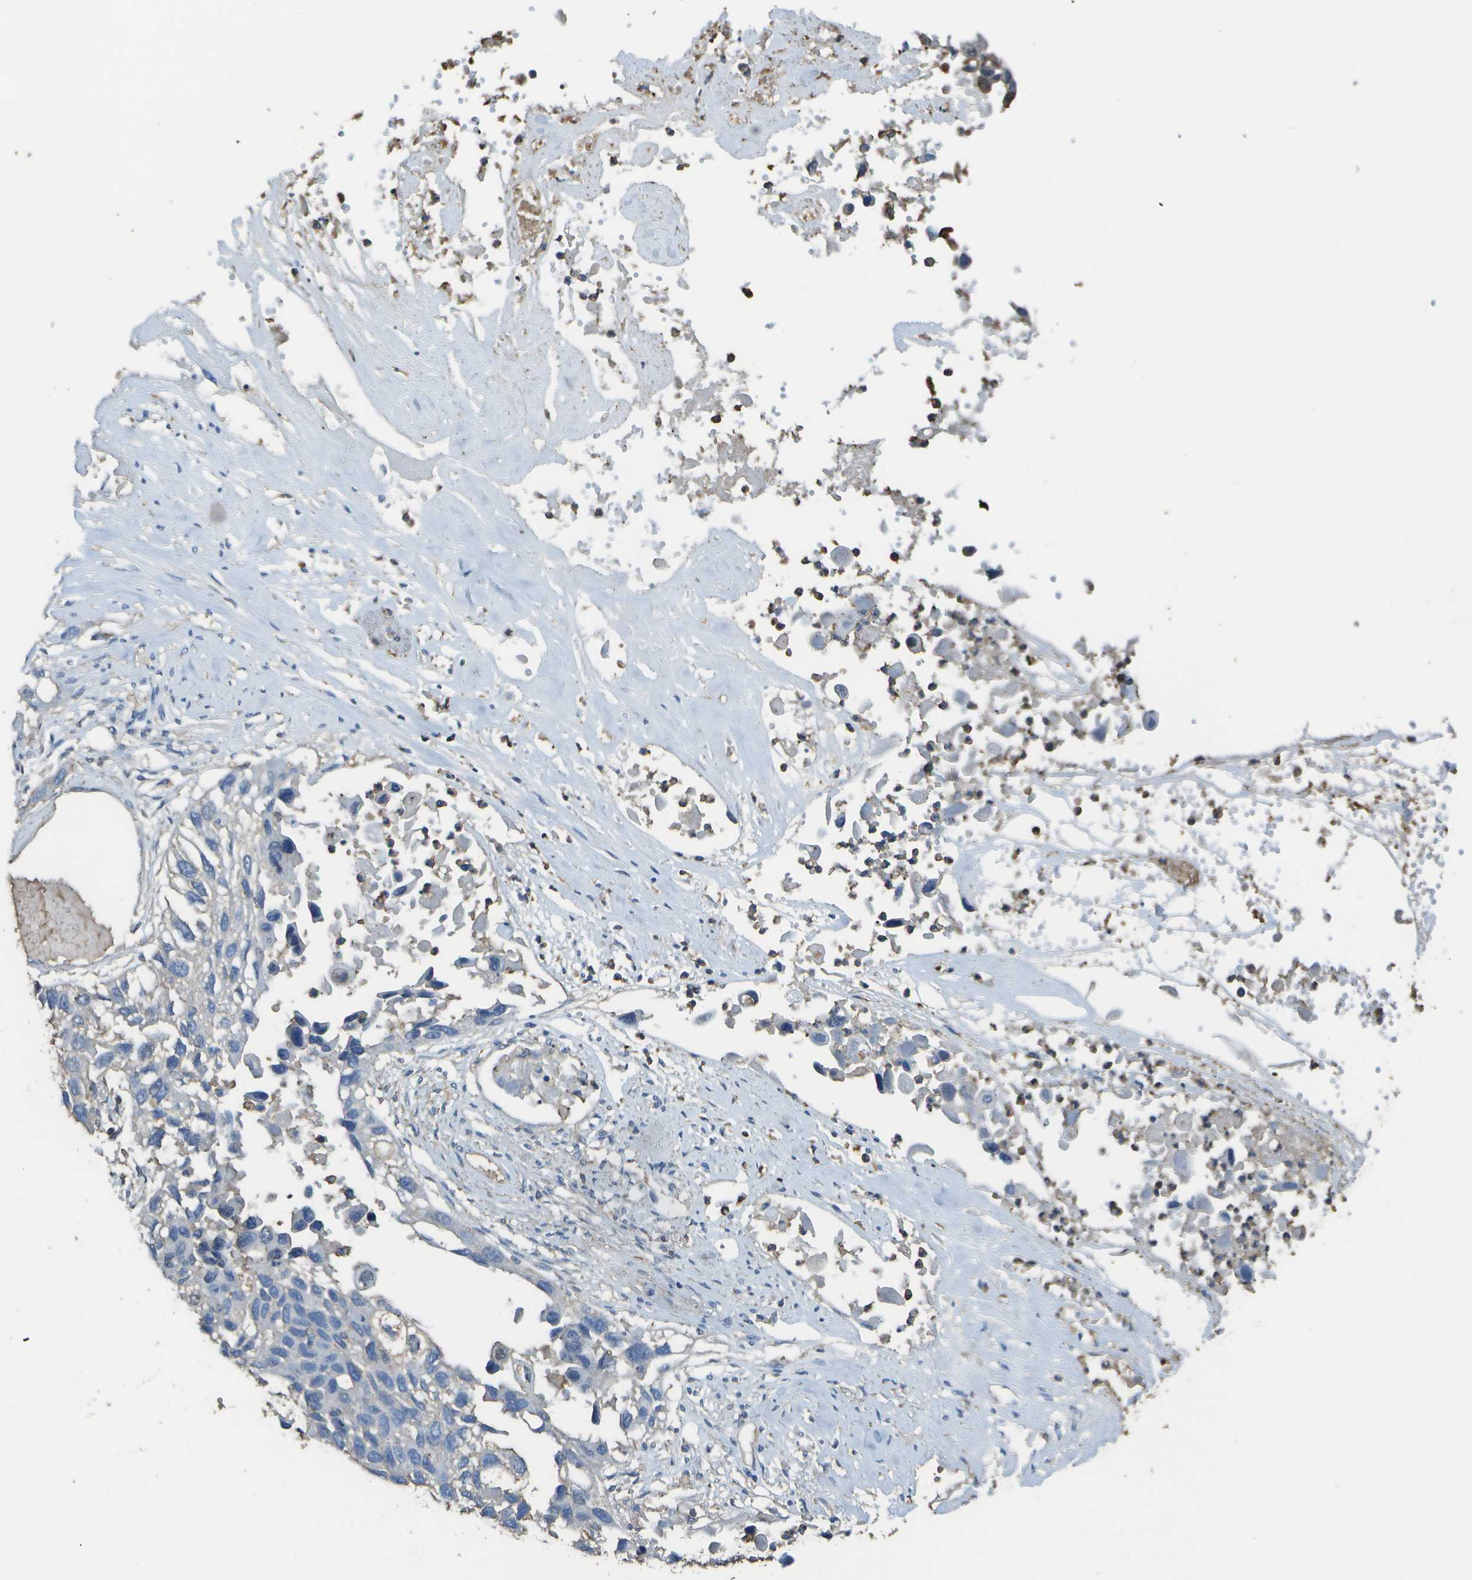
{"staining": {"intensity": "negative", "quantity": "none", "location": "none"}, "tissue": "lung cancer", "cell_type": "Tumor cells", "image_type": "cancer", "snomed": [{"axis": "morphology", "description": "Squamous cell carcinoma, NOS"}, {"axis": "topography", "description": "Lung"}], "caption": "The image exhibits no significant staining in tumor cells of squamous cell carcinoma (lung). (Stains: DAB (3,3'-diaminobenzidine) immunohistochemistry with hematoxylin counter stain, Microscopy: brightfield microscopy at high magnification).", "gene": "CYP4F11", "patient": {"sex": "male", "age": 71}}